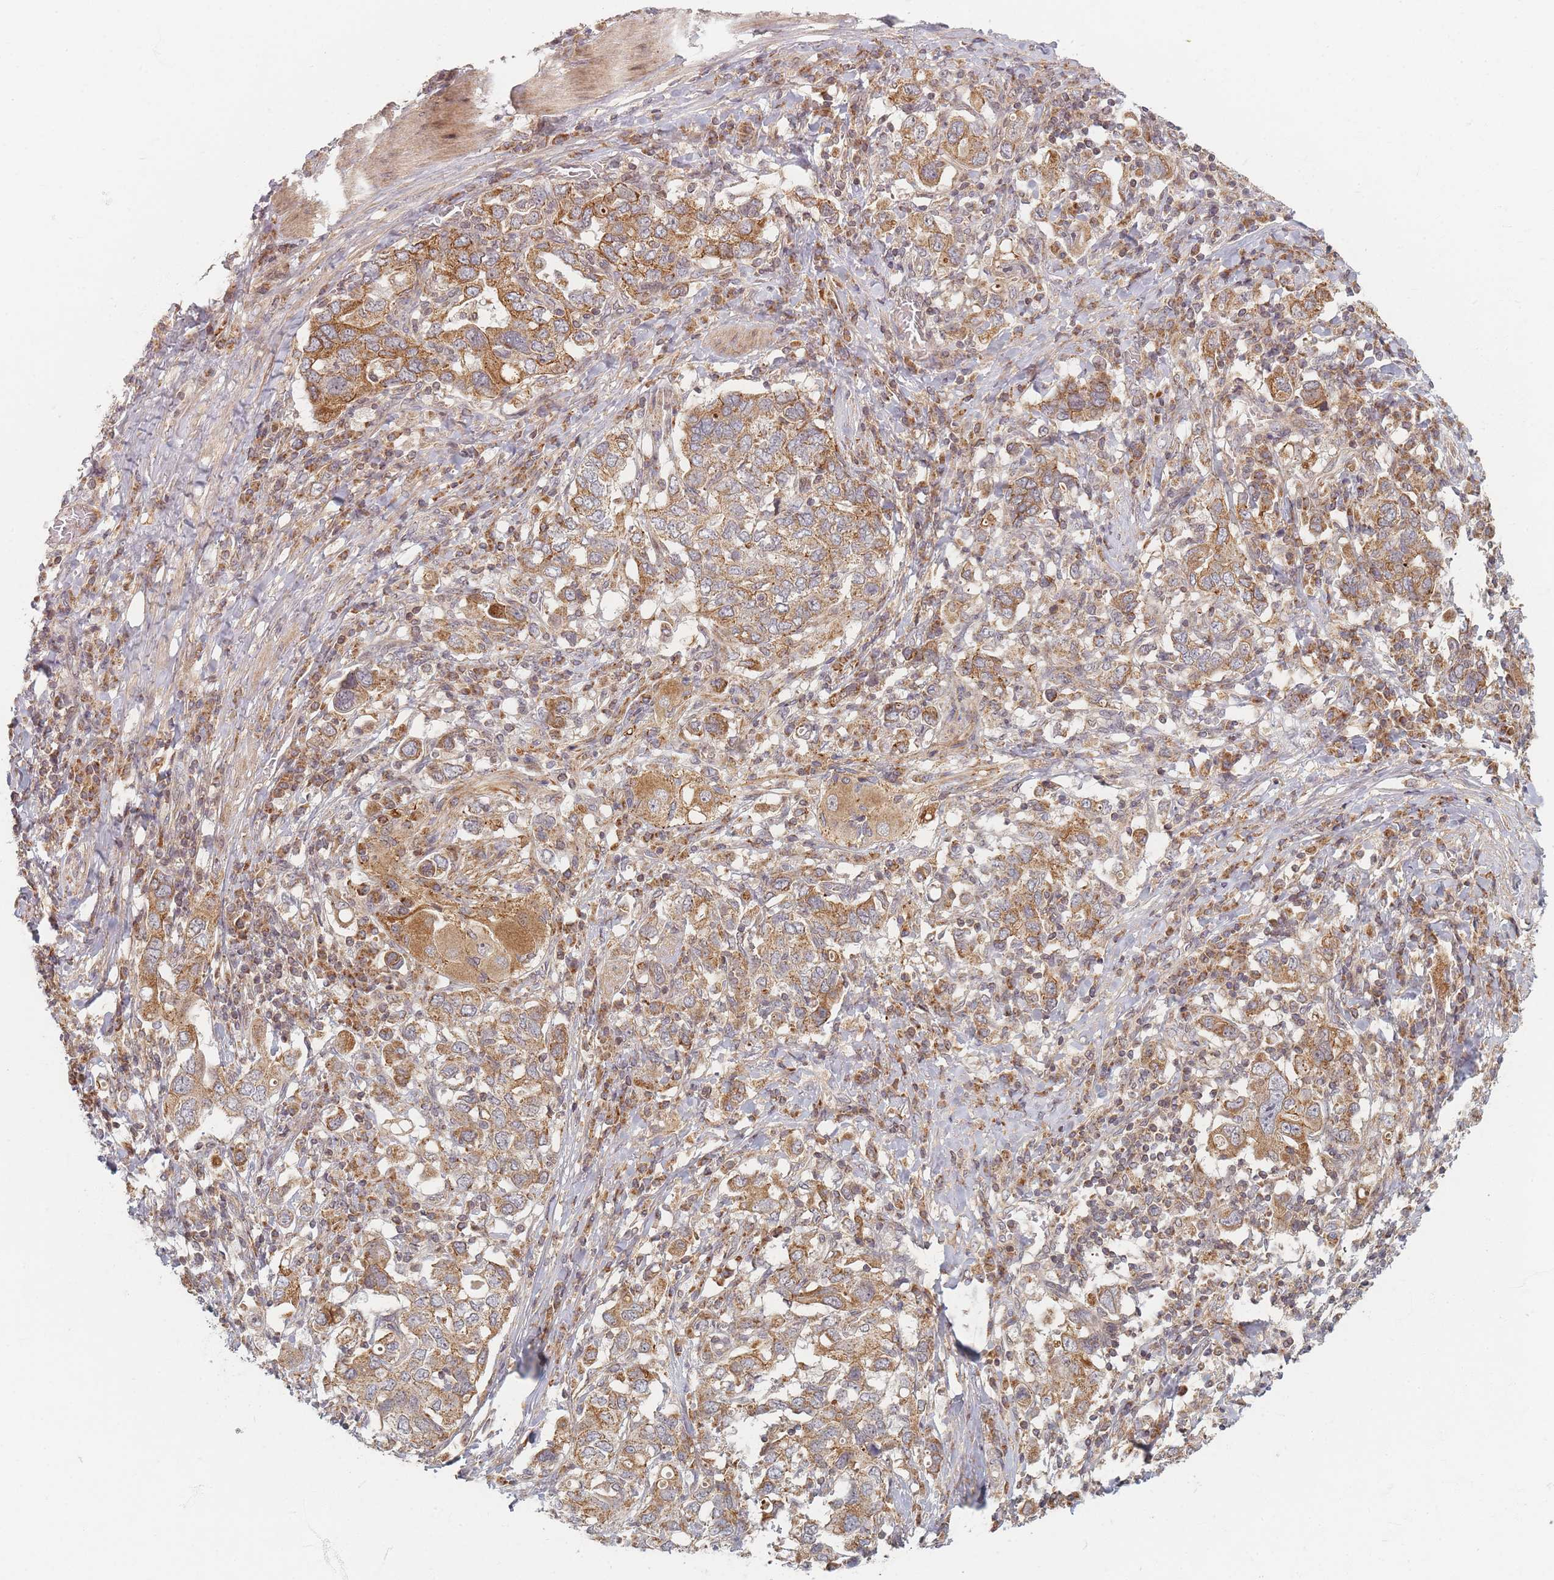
{"staining": {"intensity": "moderate", "quantity": ">75%", "location": "cytoplasmic/membranous"}, "tissue": "stomach cancer", "cell_type": "Tumor cells", "image_type": "cancer", "snomed": [{"axis": "morphology", "description": "Adenocarcinoma, NOS"}, {"axis": "topography", "description": "Stomach, upper"}, {"axis": "topography", "description": "Stomach"}], "caption": "Moderate cytoplasmic/membranous staining is present in about >75% of tumor cells in stomach cancer (adenocarcinoma).", "gene": "RADX", "patient": {"sex": "male", "age": 62}}